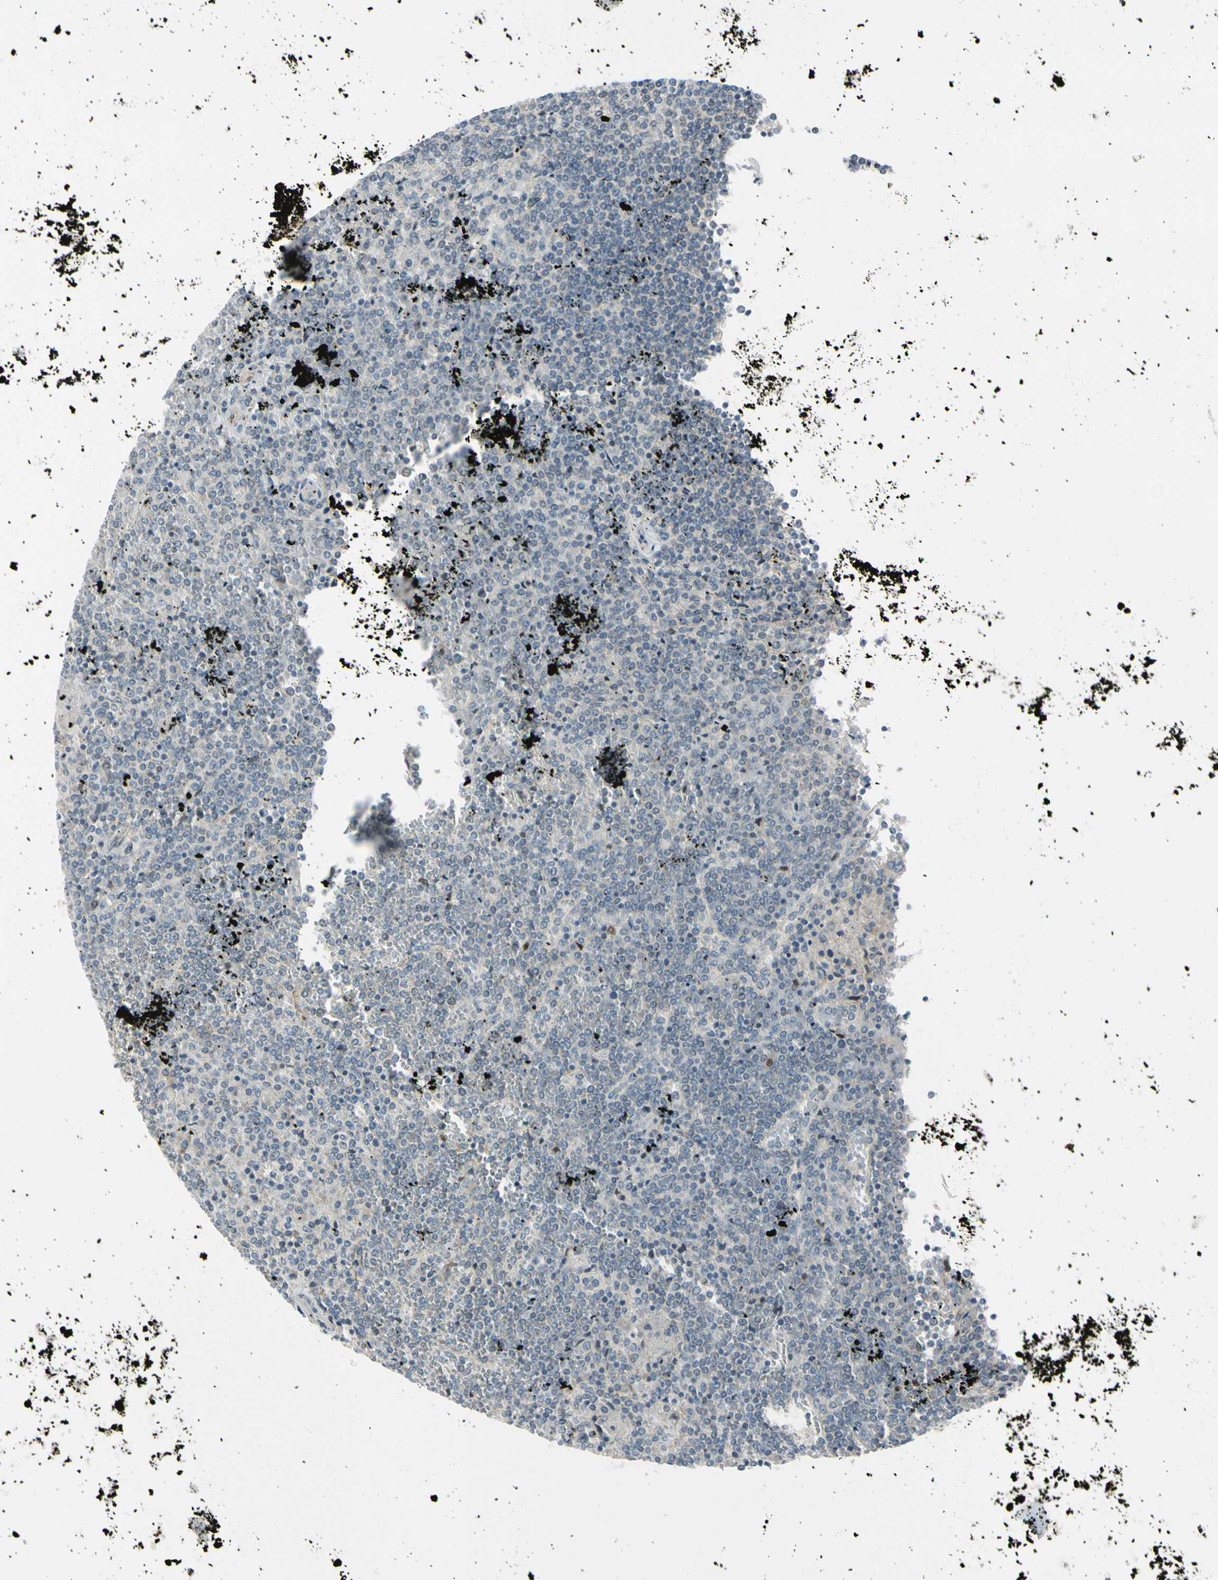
{"staining": {"intensity": "negative", "quantity": "none", "location": "none"}, "tissue": "lymphoma", "cell_type": "Tumor cells", "image_type": "cancer", "snomed": [{"axis": "morphology", "description": "Malignant lymphoma, non-Hodgkin's type, Low grade"}, {"axis": "topography", "description": "Spleen"}], "caption": "This is an immunohistochemistry (IHC) image of human malignant lymphoma, non-Hodgkin's type (low-grade). There is no positivity in tumor cells.", "gene": "FHL2", "patient": {"sex": "female", "age": 19}}